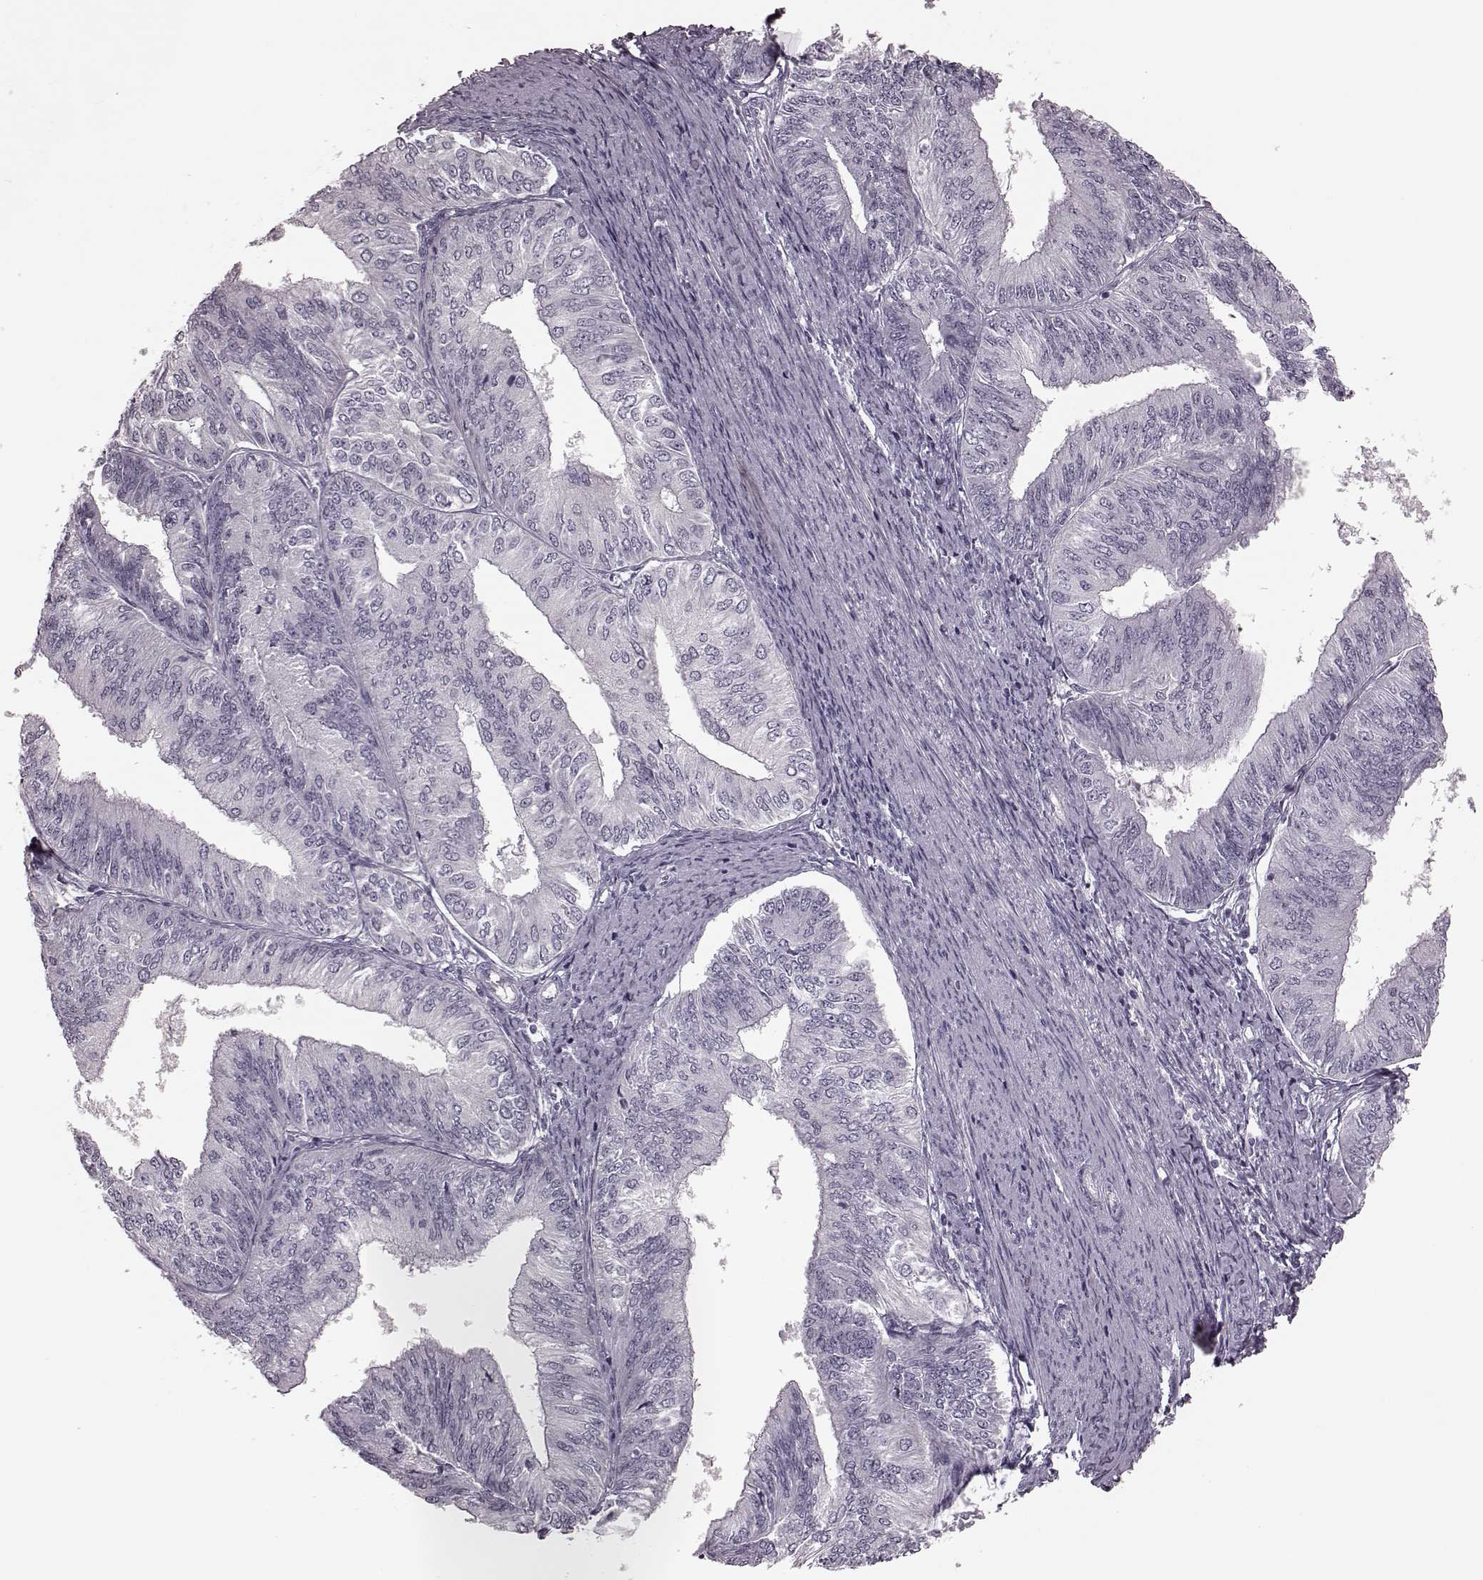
{"staining": {"intensity": "negative", "quantity": "none", "location": "none"}, "tissue": "endometrial cancer", "cell_type": "Tumor cells", "image_type": "cancer", "snomed": [{"axis": "morphology", "description": "Adenocarcinoma, NOS"}, {"axis": "topography", "description": "Endometrium"}], "caption": "This is an immunohistochemistry (IHC) photomicrograph of human endometrial cancer. There is no expression in tumor cells.", "gene": "TRPM1", "patient": {"sex": "female", "age": 58}}